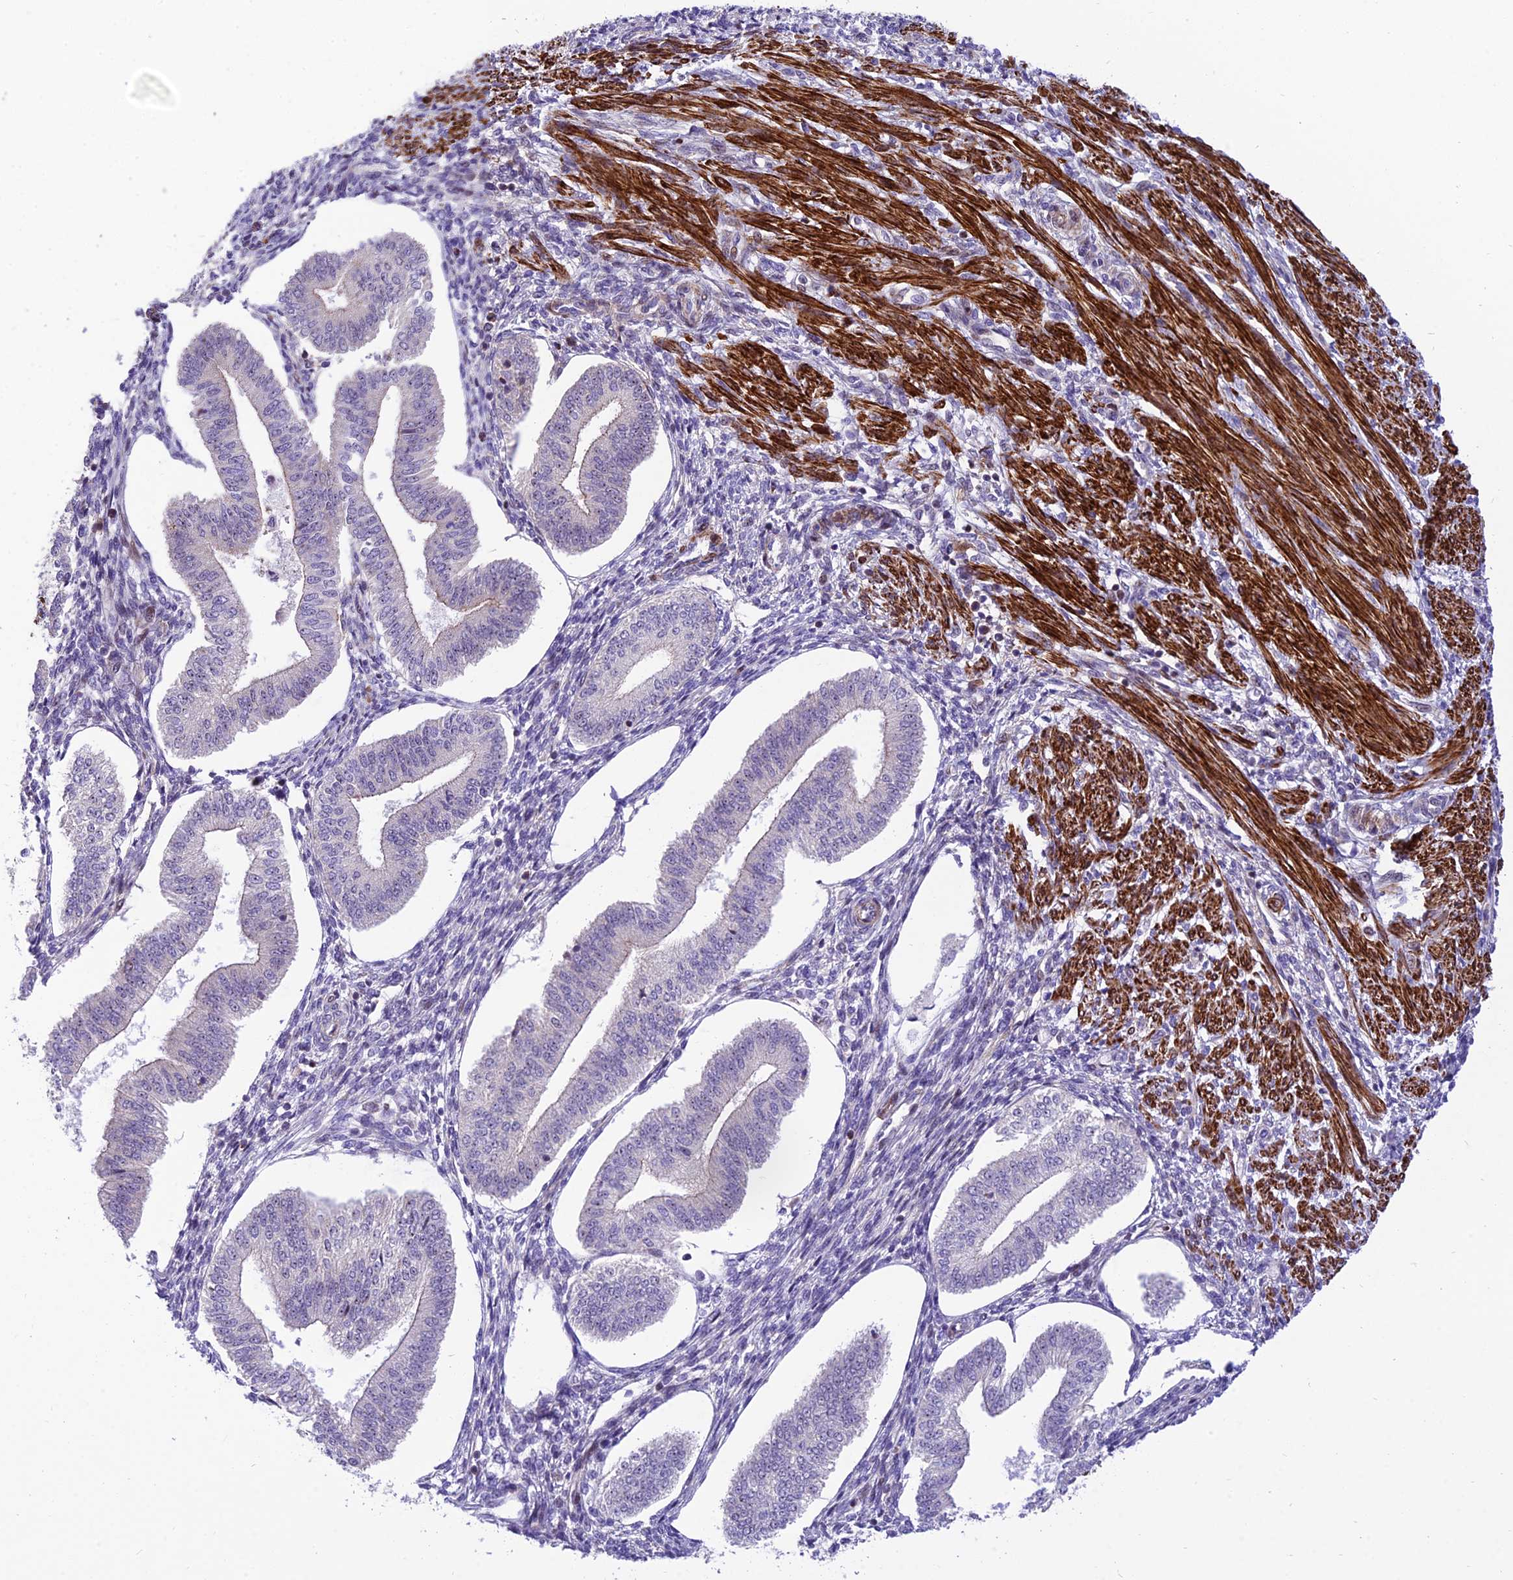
{"staining": {"intensity": "negative", "quantity": "none", "location": "none"}, "tissue": "endometrium", "cell_type": "Cells in endometrial stroma", "image_type": "normal", "snomed": [{"axis": "morphology", "description": "Normal tissue, NOS"}, {"axis": "topography", "description": "Endometrium"}], "caption": "DAB (3,3'-diaminobenzidine) immunohistochemical staining of benign endometrium demonstrates no significant expression in cells in endometrial stroma. The staining is performed using DAB brown chromogen with nuclei counter-stained in using hematoxylin.", "gene": "KBTBD7", "patient": {"sex": "female", "age": 34}}